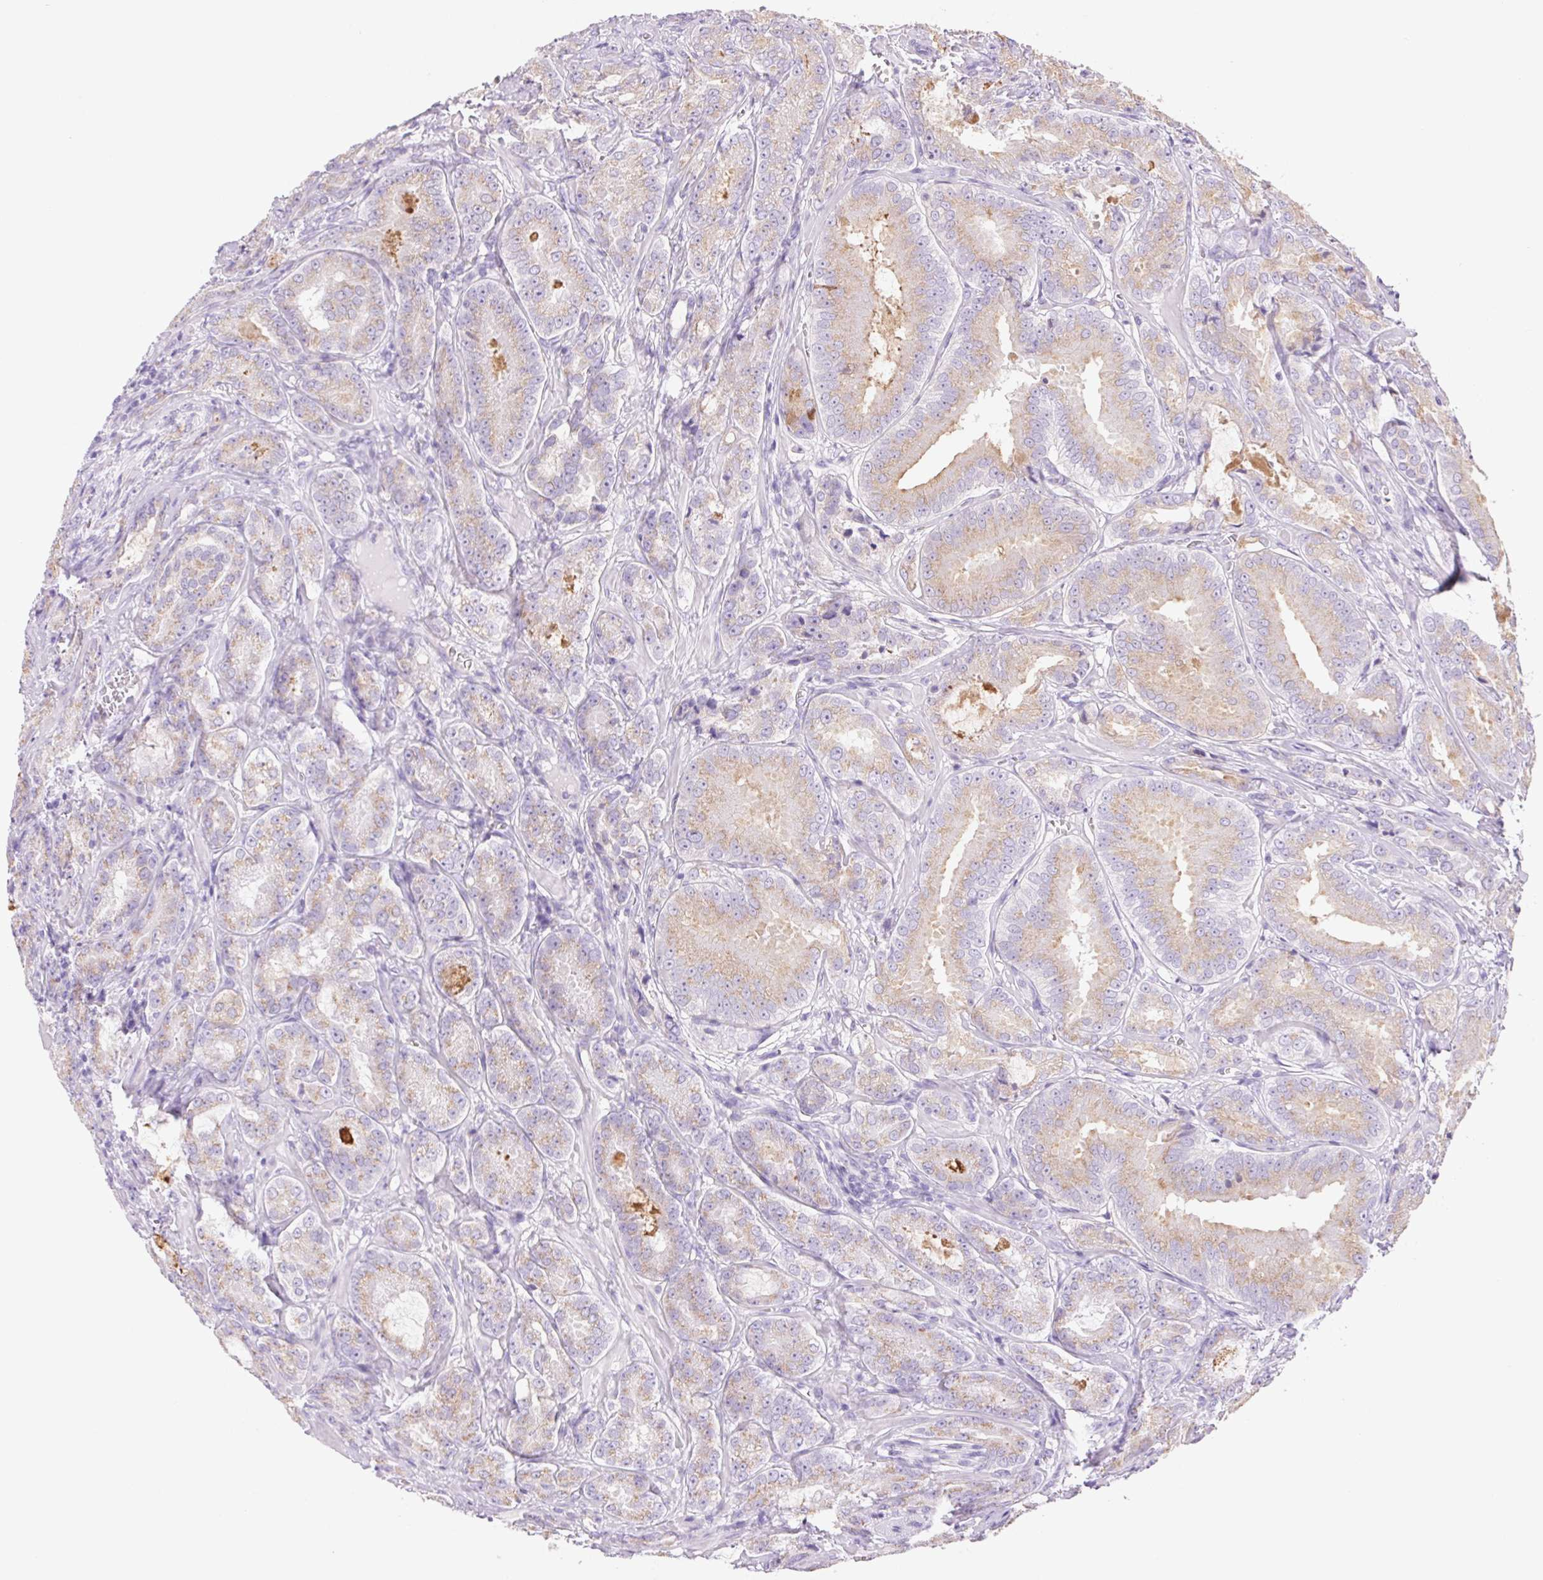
{"staining": {"intensity": "weak", "quantity": "25%-75%", "location": "cytoplasmic/membranous"}, "tissue": "prostate cancer", "cell_type": "Tumor cells", "image_type": "cancer", "snomed": [{"axis": "morphology", "description": "Adenocarcinoma, High grade"}, {"axis": "topography", "description": "Prostate"}], "caption": "Prostate adenocarcinoma (high-grade) stained for a protein (brown) demonstrates weak cytoplasmic/membranous positive staining in about 25%-75% of tumor cells.", "gene": "SERPINB3", "patient": {"sex": "male", "age": 64}}